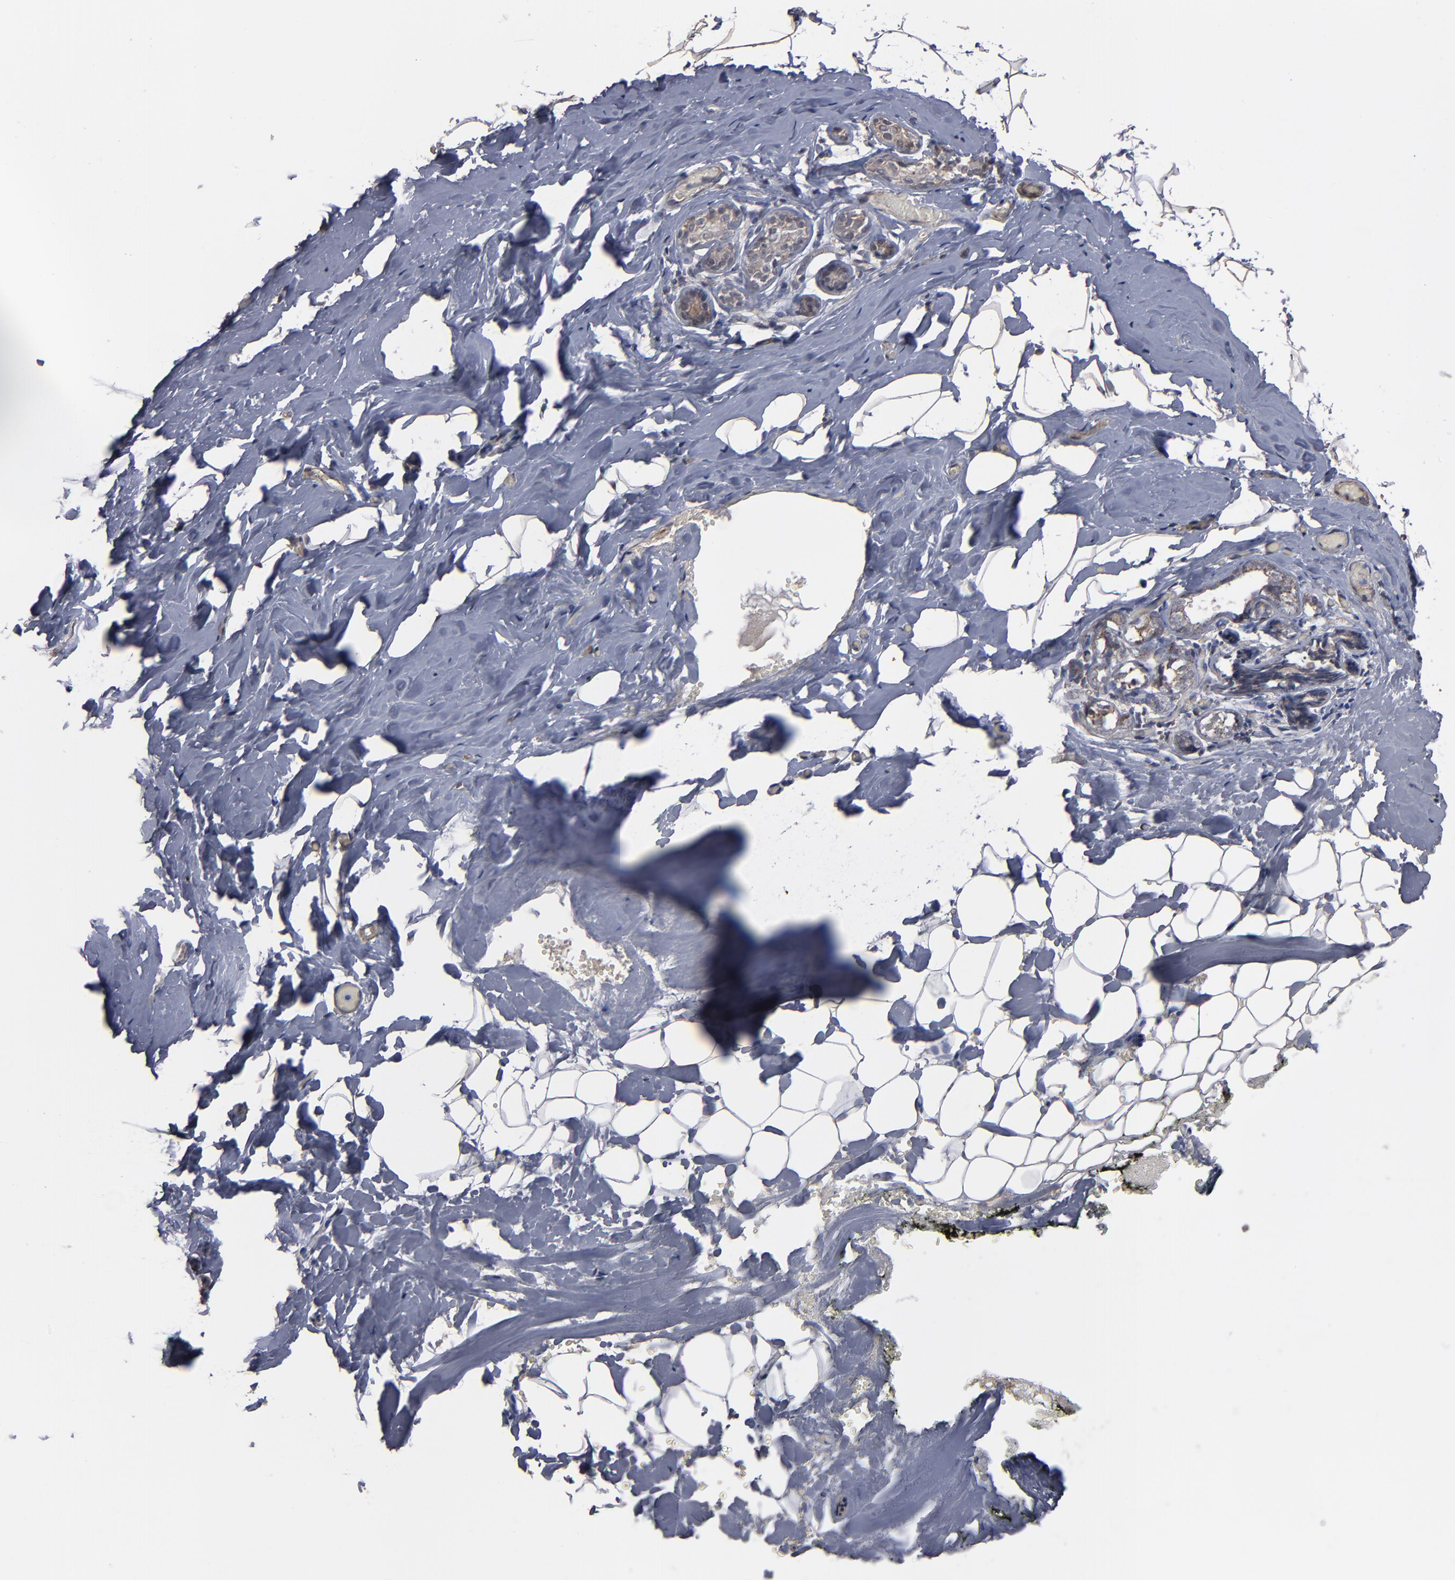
{"staining": {"intensity": "weak", "quantity": ">75%", "location": "cytoplasmic/membranous"}, "tissue": "breast", "cell_type": "Adipocytes", "image_type": "normal", "snomed": [{"axis": "morphology", "description": "Normal tissue, NOS"}, {"axis": "topography", "description": "Breast"}, {"axis": "topography", "description": "Soft tissue"}], "caption": "Adipocytes reveal low levels of weak cytoplasmic/membranous staining in about >75% of cells in unremarkable breast.", "gene": "MIPOL1", "patient": {"sex": "female", "age": 75}}